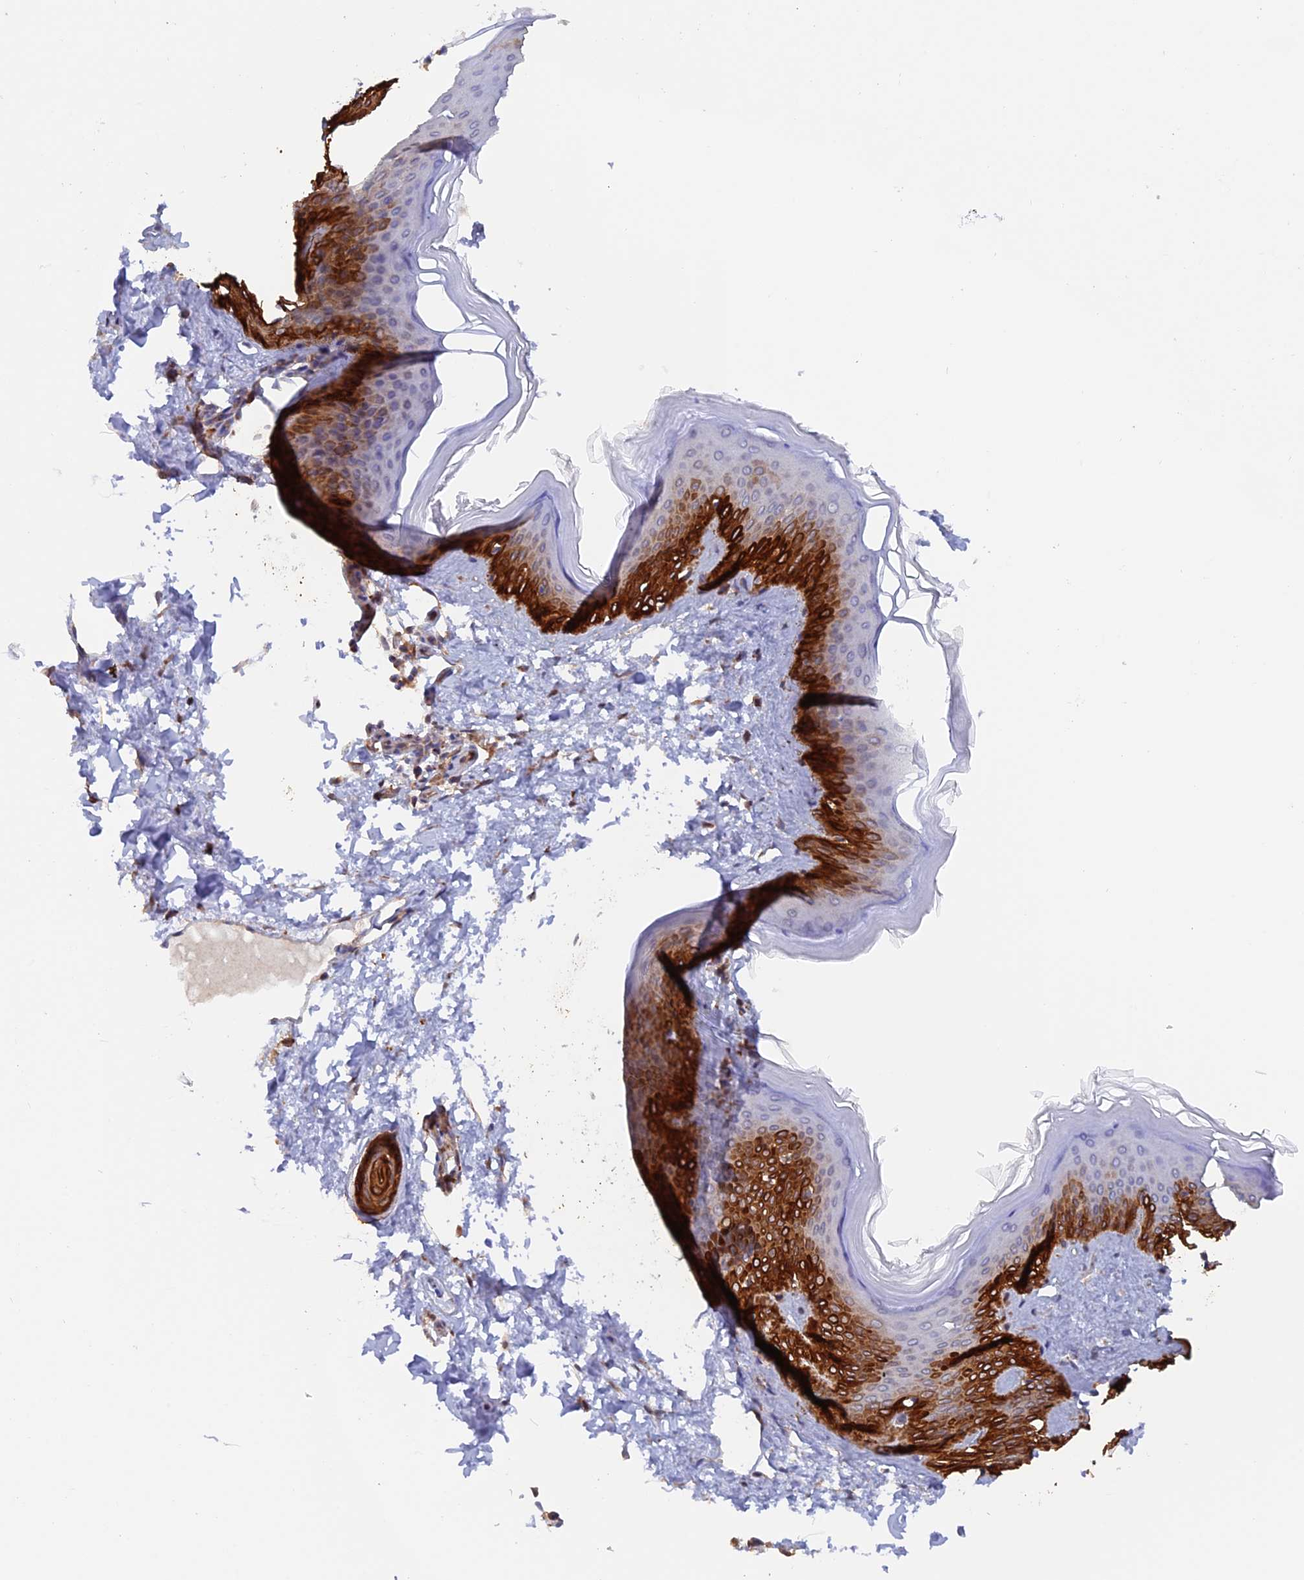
{"staining": {"intensity": "moderate", "quantity": "25%-75%", "location": "cytoplasmic/membranous"}, "tissue": "skin", "cell_type": "Fibroblasts", "image_type": "normal", "snomed": [{"axis": "morphology", "description": "Normal tissue, NOS"}, {"axis": "topography", "description": "Skin"}], "caption": "Protein expression analysis of benign skin reveals moderate cytoplasmic/membranous expression in about 25%-75% of fibroblasts. (DAB (3,3'-diaminobenzidine) IHC, brown staining for protein, blue staining for nuclei).", "gene": "DTYMK", "patient": {"sex": "female", "age": 27}}